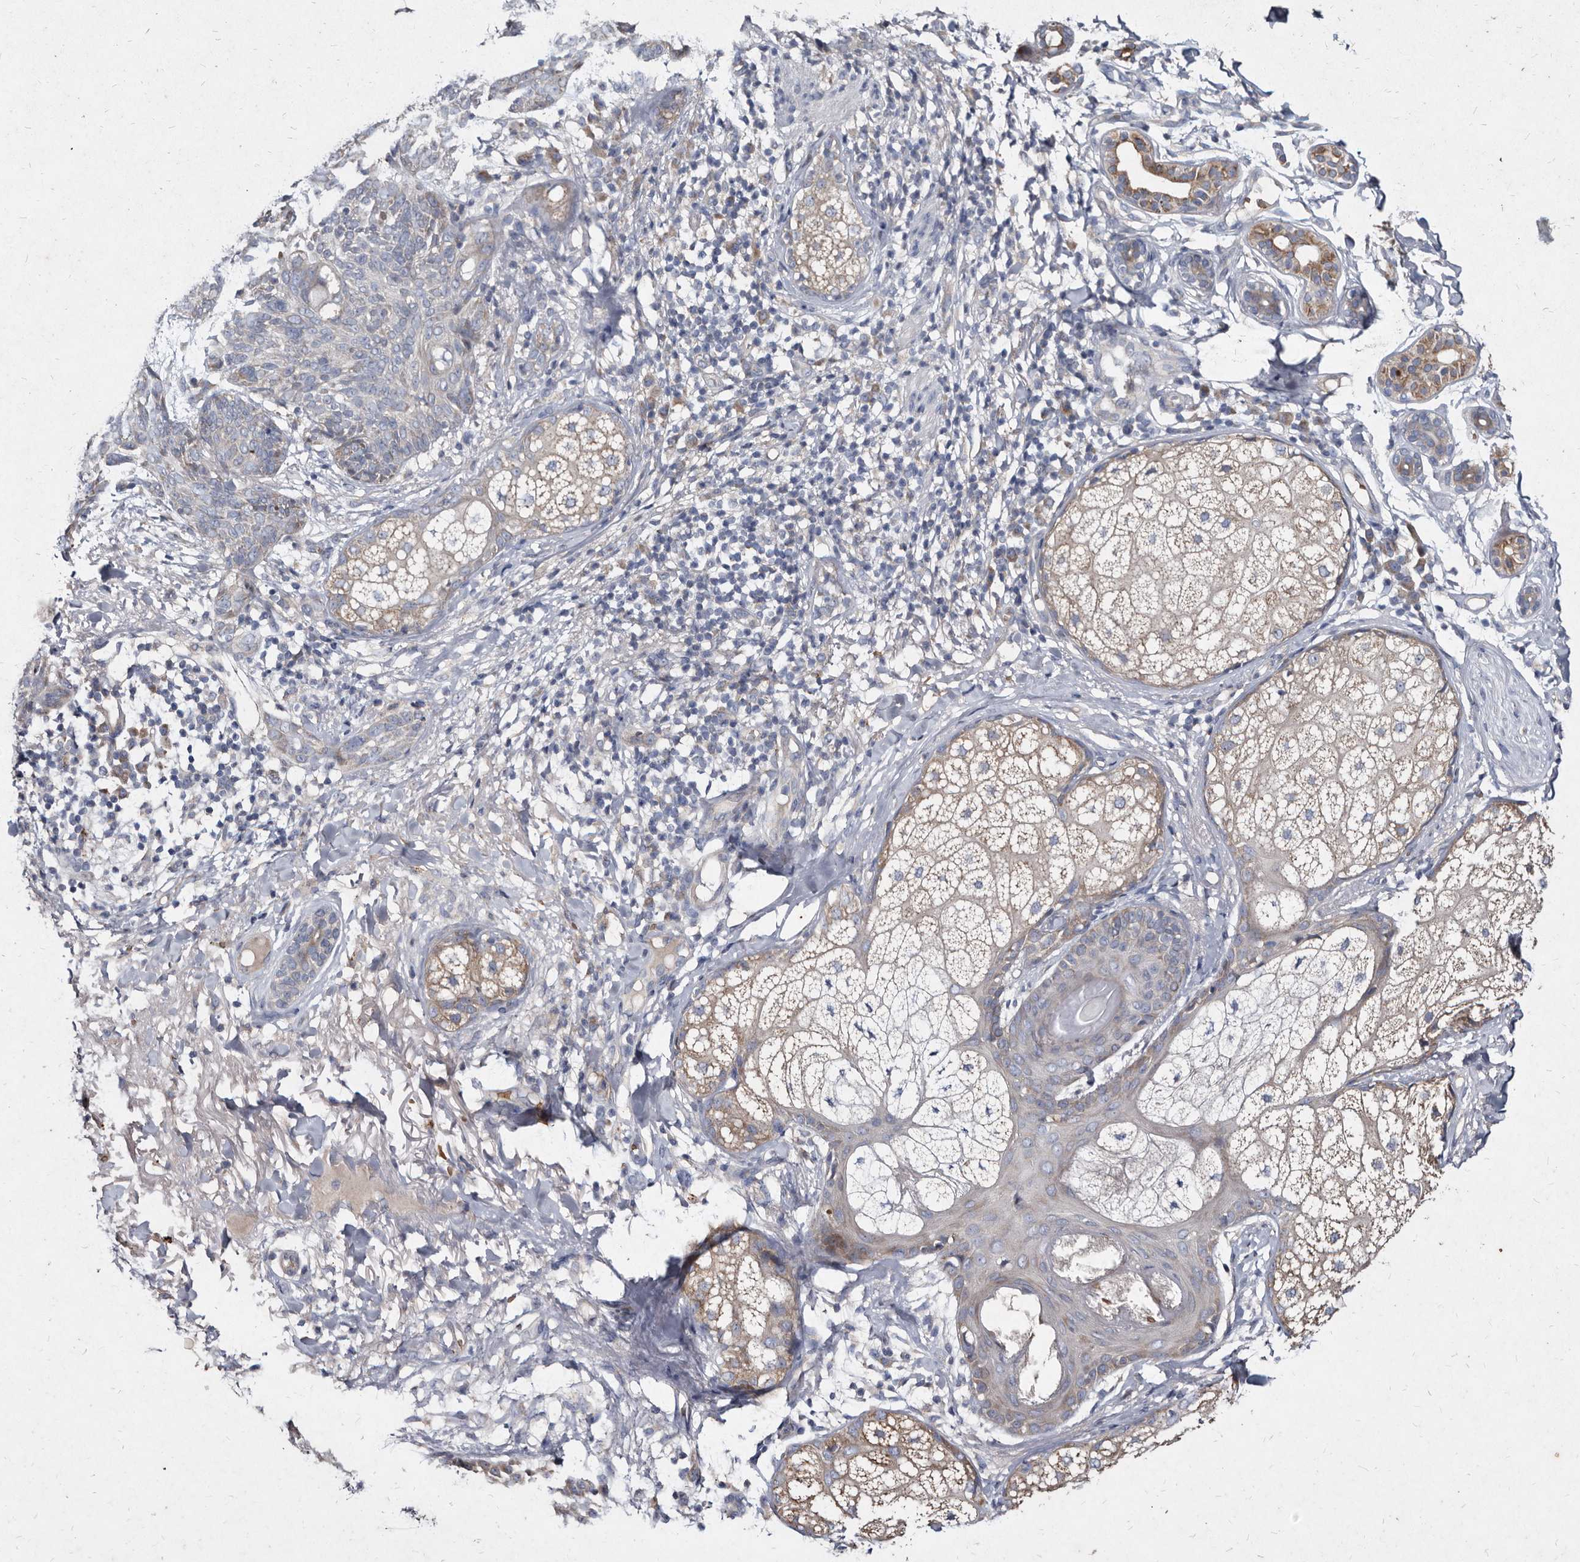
{"staining": {"intensity": "negative", "quantity": "none", "location": "none"}, "tissue": "skin cancer", "cell_type": "Tumor cells", "image_type": "cancer", "snomed": [{"axis": "morphology", "description": "Basal cell carcinoma"}, {"axis": "topography", "description": "Skin"}], "caption": "Photomicrograph shows no protein staining in tumor cells of skin basal cell carcinoma tissue.", "gene": "YPEL3", "patient": {"sex": "male", "age": 85}}